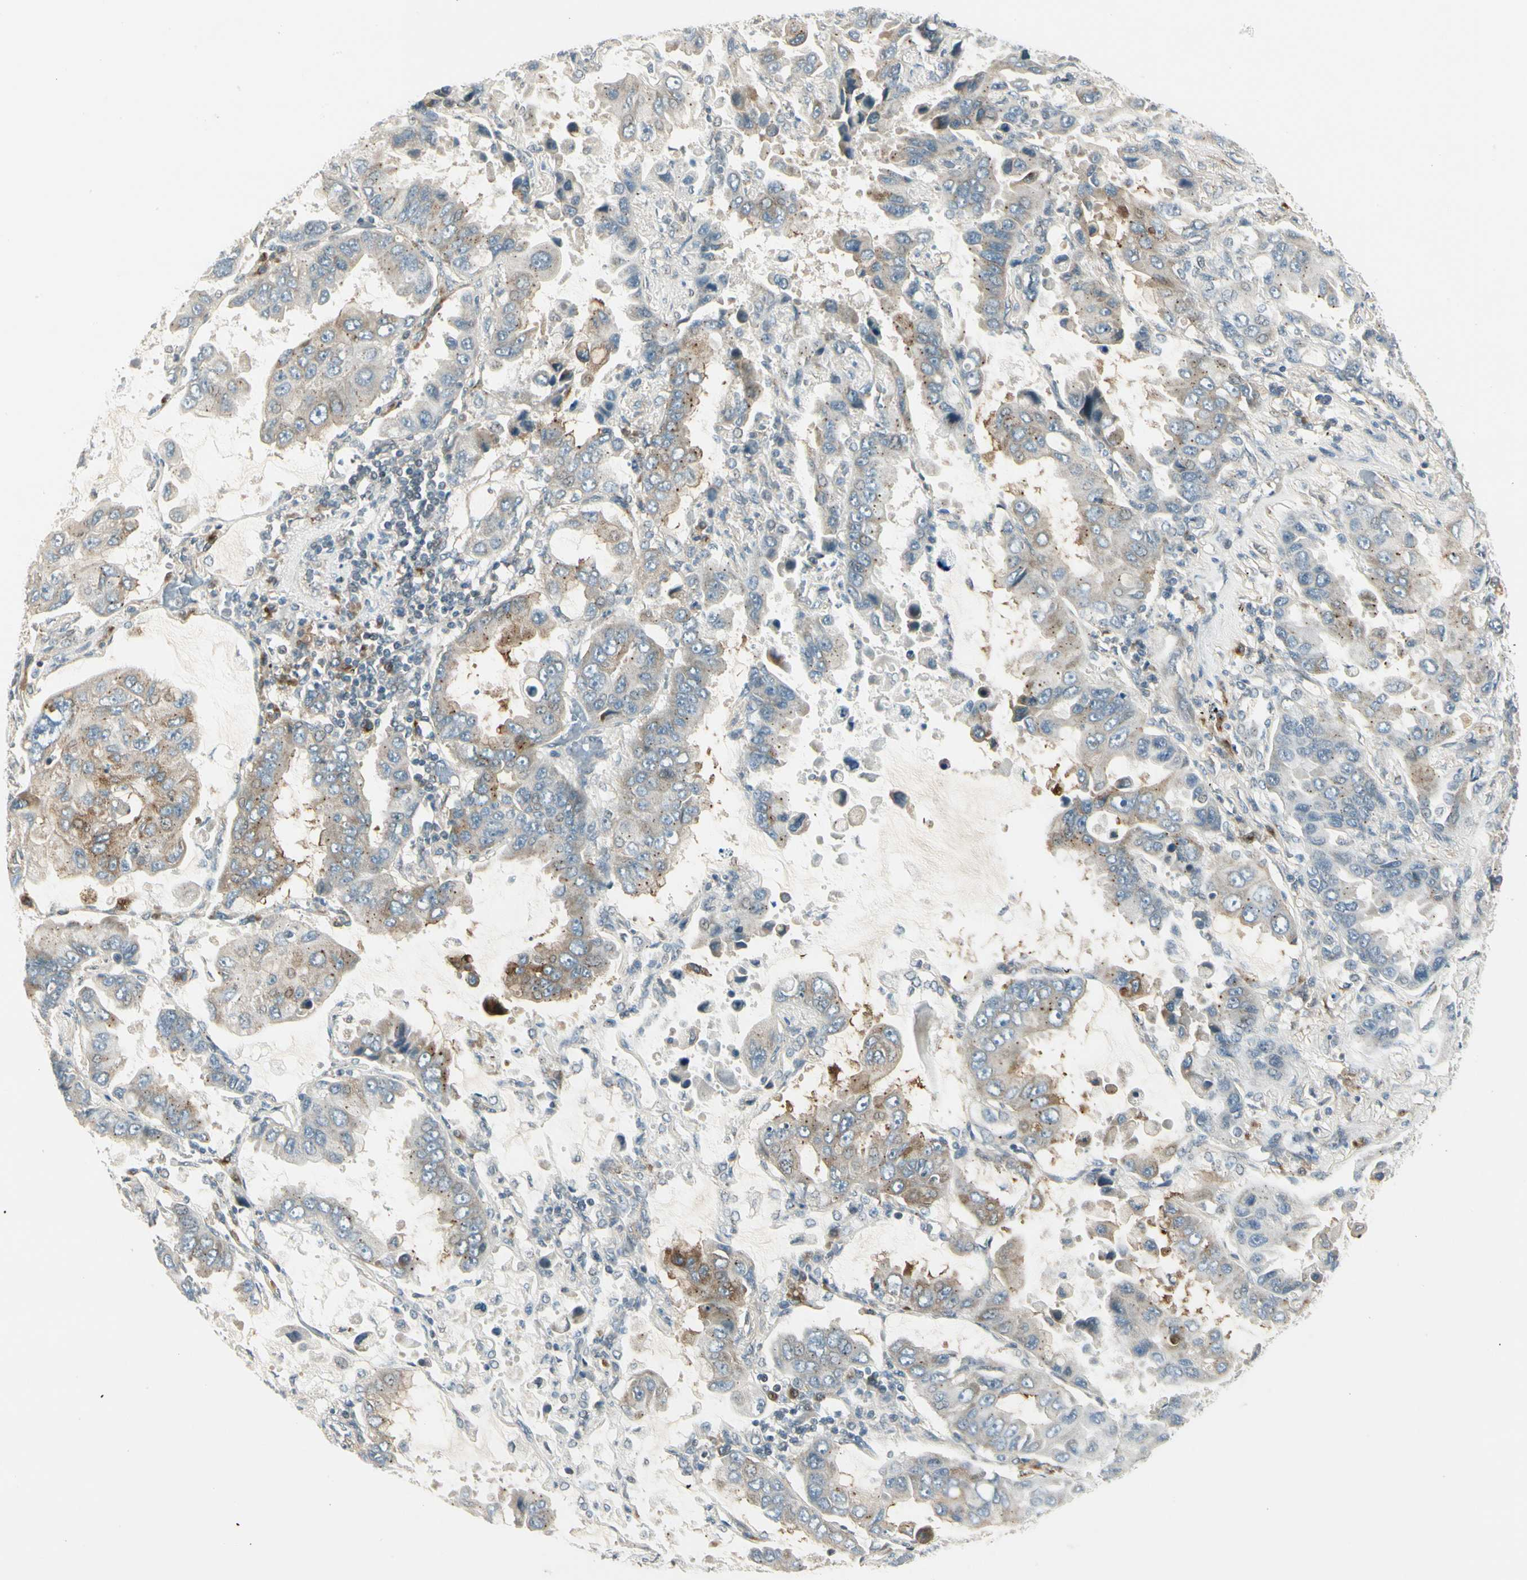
{"staining": {"intensity": "weak", "quantity": ">75%", "location": "cytoplasmic/membranous"}, "tissue": "lung cancer", "cell_type": "Tumor cells", "image_type": "cancer", "snomed": [{"axis": "morphology", "description": "Adenocarcinoma, NOS"}, {"axis": "topography", "description": "Lung"}], "caption": "Immunohistochemical staining of human lung cancer (adenocarcinoma) exhibits low levels of weak cytoplasmic/membranous protein expression in approximately >75% of tumor cells.", "gene": "MANSC1", "patient": {"sex": "male", "age": 64}}